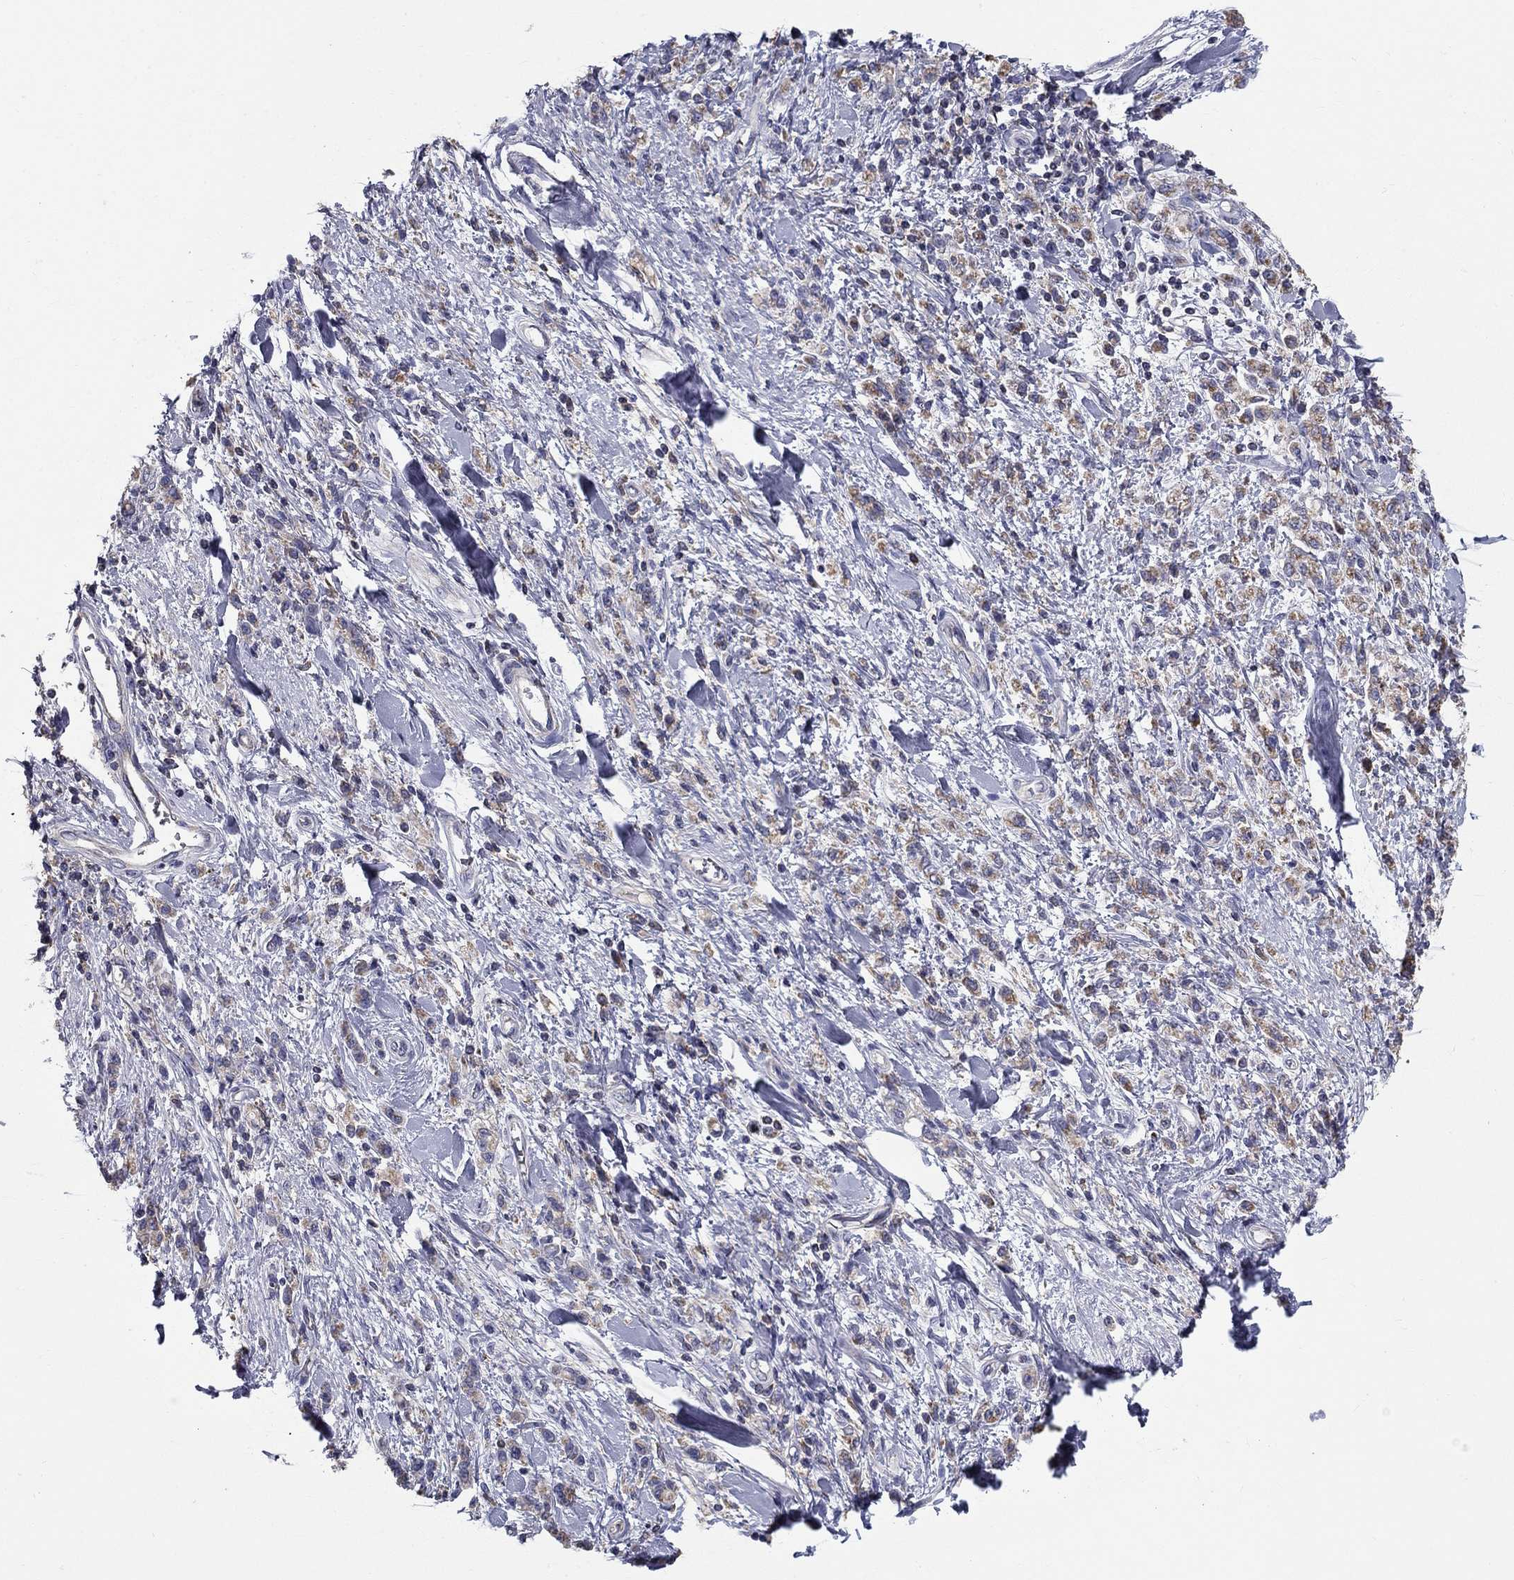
{"staining": {"intensity": "moderate", "quantity": ">75%", "location": "cytoplasmic/membranous"}, "tissue": "stomach cancer", "cell_type": "Tumor cells", "image_type": "cancer", "snomed": [{"axis": "morphology", "description": "Adenocarcinoma, NOS"}, {"axis": "topography", "description": "Stomach"}], "caption": "A micrograph of stomach cancer (adenocarcinoma) stained for a protein shows moderate cytoplasmic/membranous brown staining in tumor cells.", "gene": "NME5", "patient": {"sex": "male", "age": 77}}